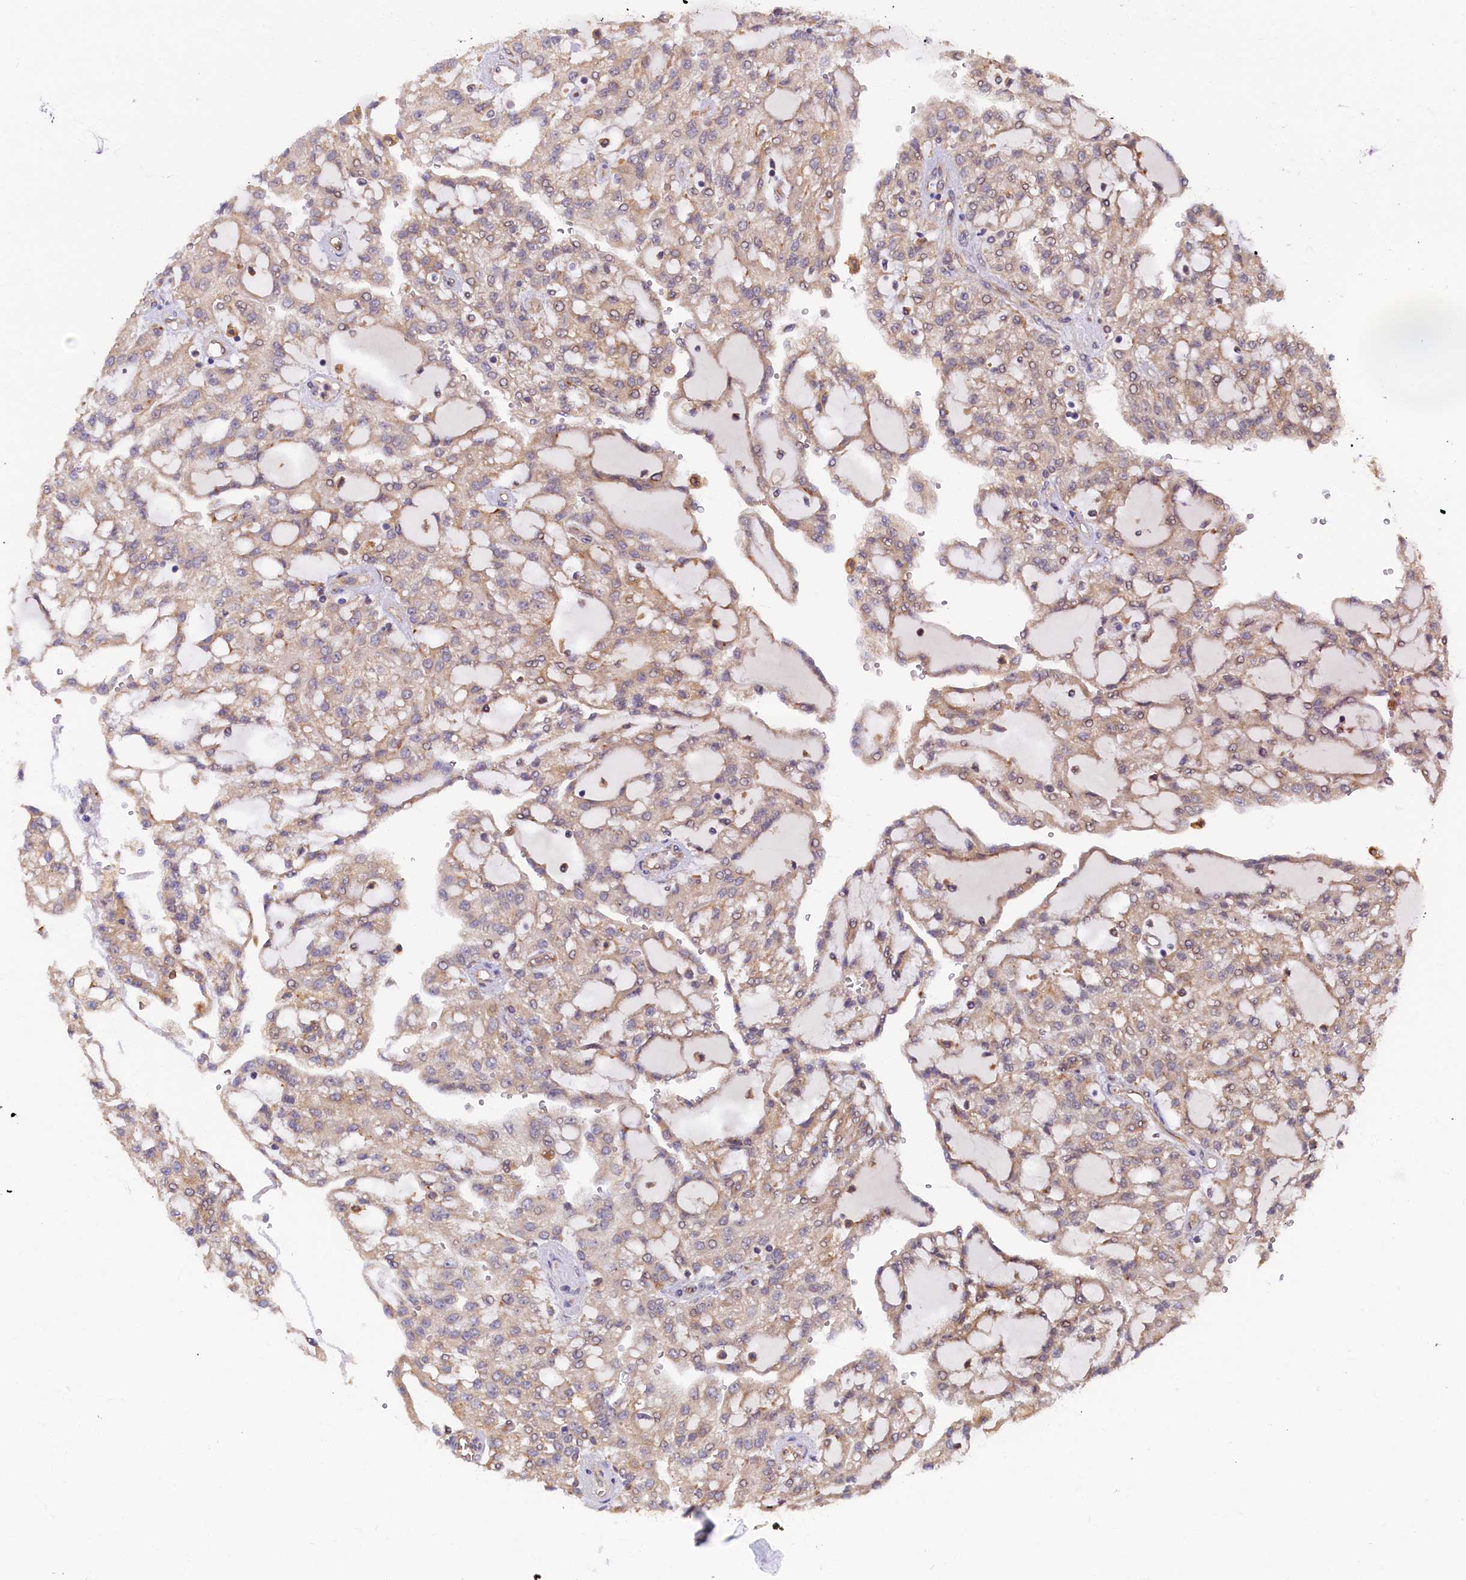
{"staining": {"intensity": "moderate", "quantity": "25%-75%", "location": "cytoplasmic/membranous"}, "tissue": "renal cancer", "cell_type": "Tumor cells", "image_type": "cancer", "snomed": [{"axis": "morphology", "description": "Adenocarcinoma, NOS"}, {"axis": "topography", "description": "Kidney"}], "caption": "Adenocarcinoma (renal) tissue shows moderate cytoplasmic/membranous staining in about 25%-75% of tumor cells, visualized by immunohistochemistry. The protein of interest is shown in brown color, while the nuclei are stained blue.", "gene": "STX12", "patient": {"sex": "male", "age": 63}}